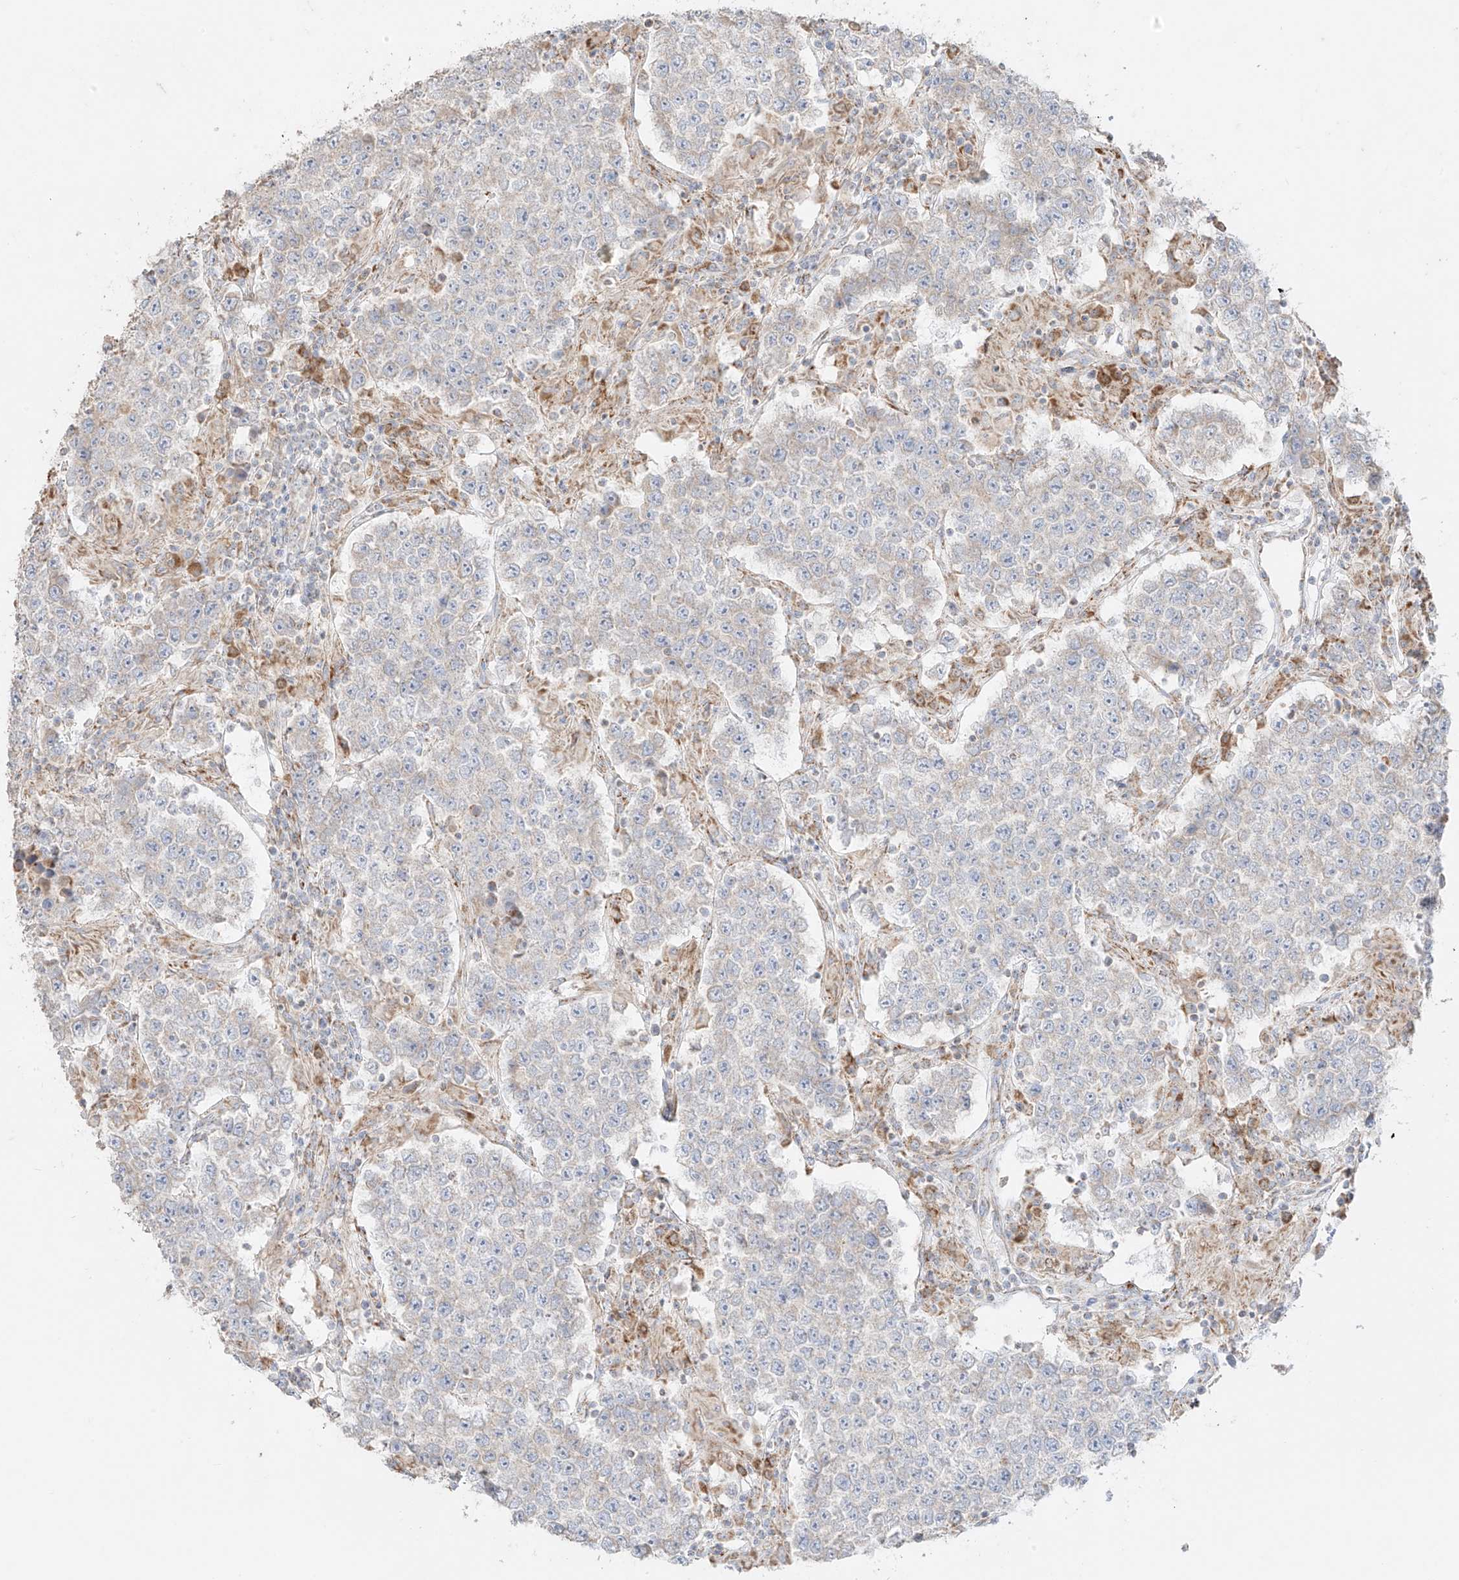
{"staining": {"intensity": "negative", "quantity": "none", "location": "none"}, "tissue": "testis cancer", "cell_type": "Tumor cells", "image_type": "cancer", "snomed": [{"axis": "morphology", "description": "Normal tissue, NOS"}, {"axis": "morphology", "description": "Urothelial carcinoma, High grade"}, {"axis": "morphology", "description": "Seminoma, NOS"}, {"axis": "morphology", "description": "Carcinoma, Embryonal, NOS"}, {"axis": "topography", "description": "Urinary bladder"}, {"axis": "topography", "description": "Testis"}], "caption": "IHC histopathology image of neoplastic tissue: human testis cancer (embryonal carcinoma) stained with DAB demonstrates no significant protein expression in tumor cells.", "gene": "COLGALT2", "patient": {"sex": "male", "age": 41}}